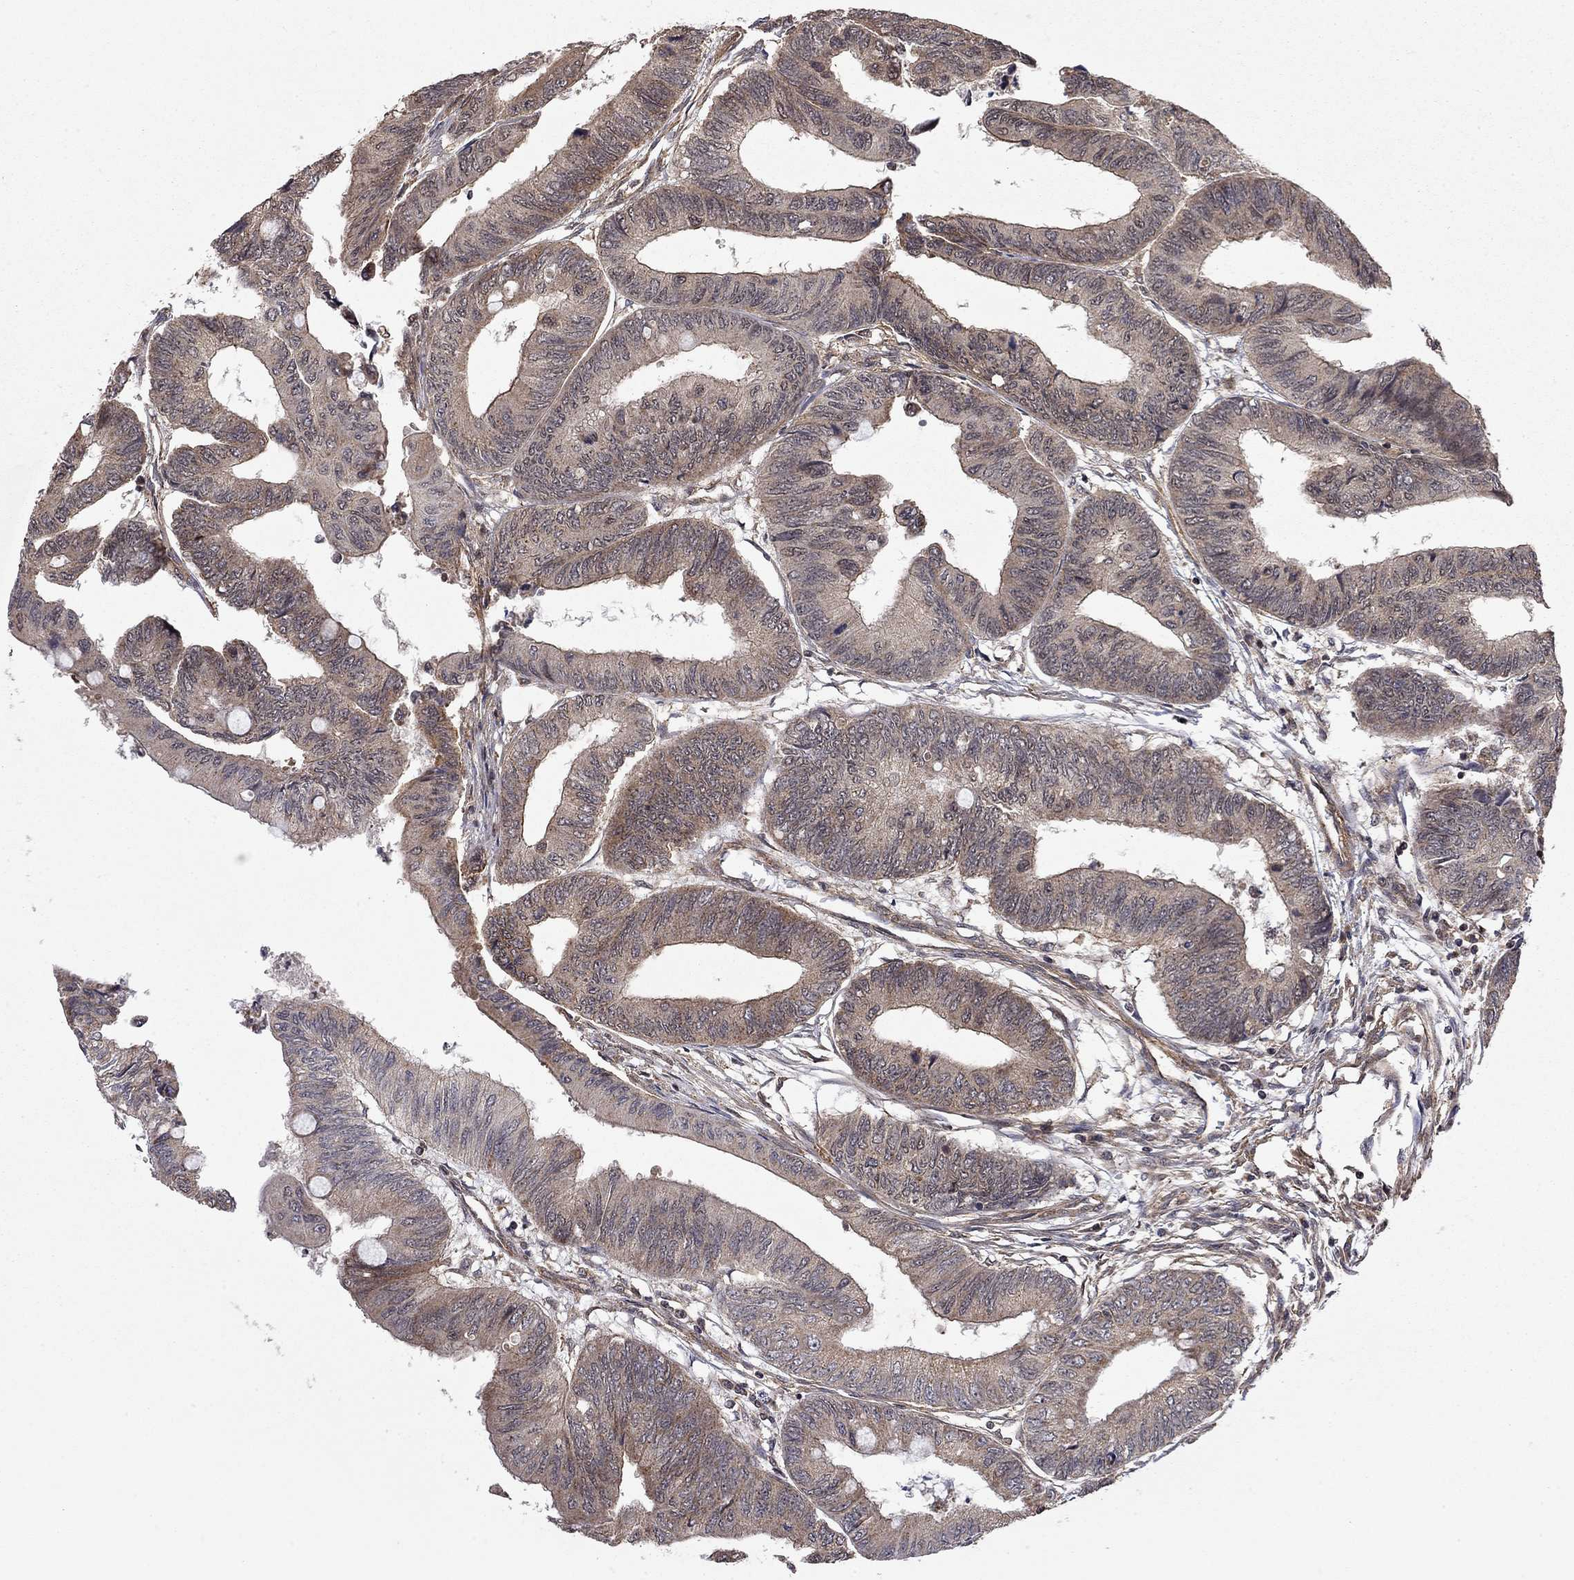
{"staining": {"intensity": "negative", "quantity": "none", "location": "none"}, "tissue": "colorectal cancer", "cell_type": "Tumor cells", "image_type": "cancer", "snomed": [{"axis": "morphology", "description": "Normal tissue, NOS"}, {"axis": "morphology", "description": "Adenocarcinoma, NOS"}, {"axis": "topography", "description": "Rectum"}, {"axis": "topography", "description": "Peripheral nerve tissue"}], "caption": "Colorectal cancer (adenocarcinoma) was stained to show a protein in brown. There is no significant expression in tumor cells. (DAB (3,3'-diaminobenzidine) IHC visualized using brightfield microscopy, high magnification).", "gene": "TDP1", "patient": {"sex": "male", "age": 92}}